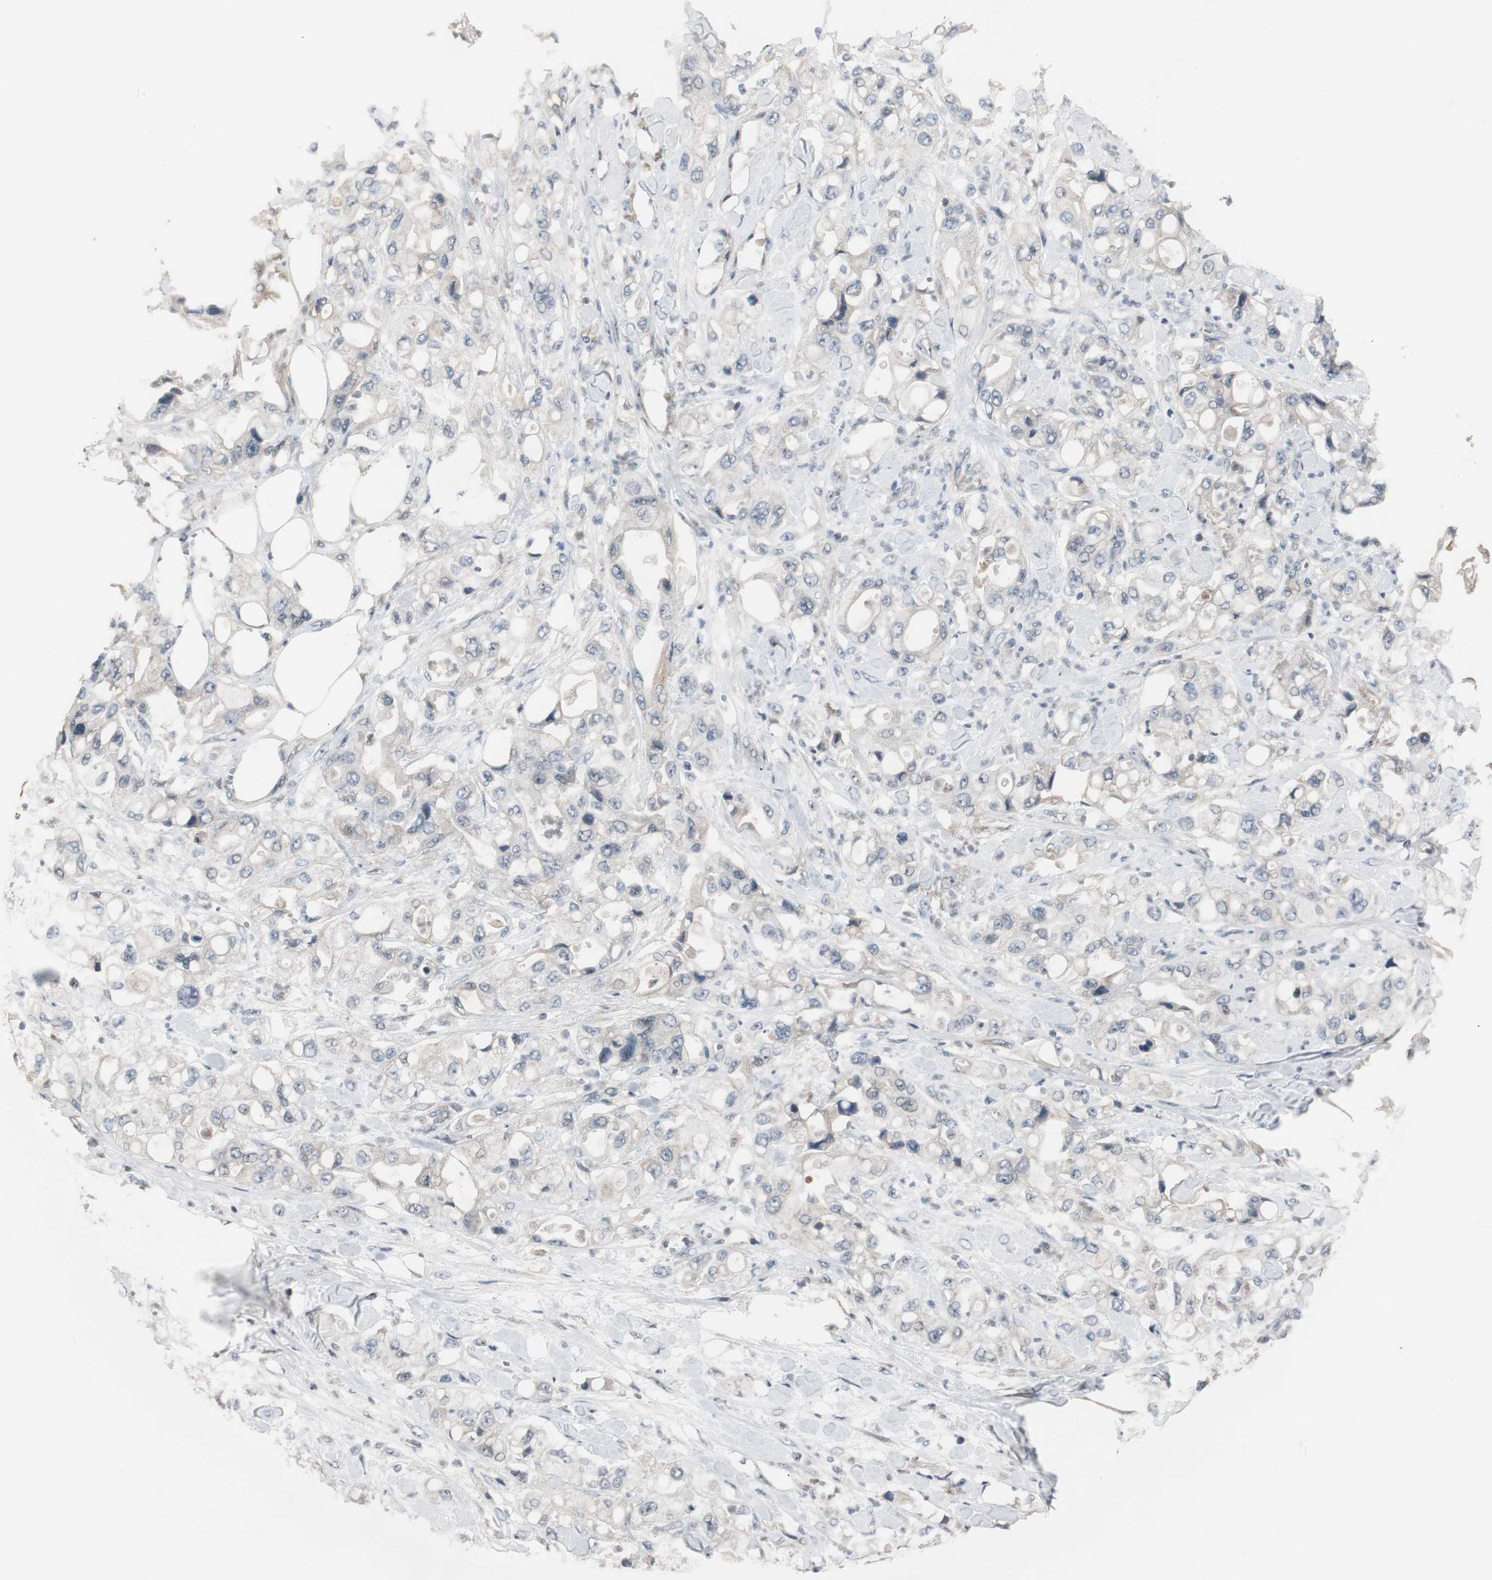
{"staining": {"intensity": "weak", "quantity": ">75%", "location": "cytoplasmic/membranous"}, "tissue": "pancreatic cancer", "cell_type": "Tumor cells", "image_type": "cancer", "snomed": [{"axis": "morphology", "description": "Adenocarcinoma, NOS"}, {"axis": "topography", "description": "Pancreas"}], "caption": "Immunohistochemical staining of human pancreatic adenocarcinoma demonstrates low levels of weak cytoplasmic/membranous positivity in about >75% of tumor cells.", "gene": "ZMPSTE24", "patient": {"sex": "male", "age": 70}}